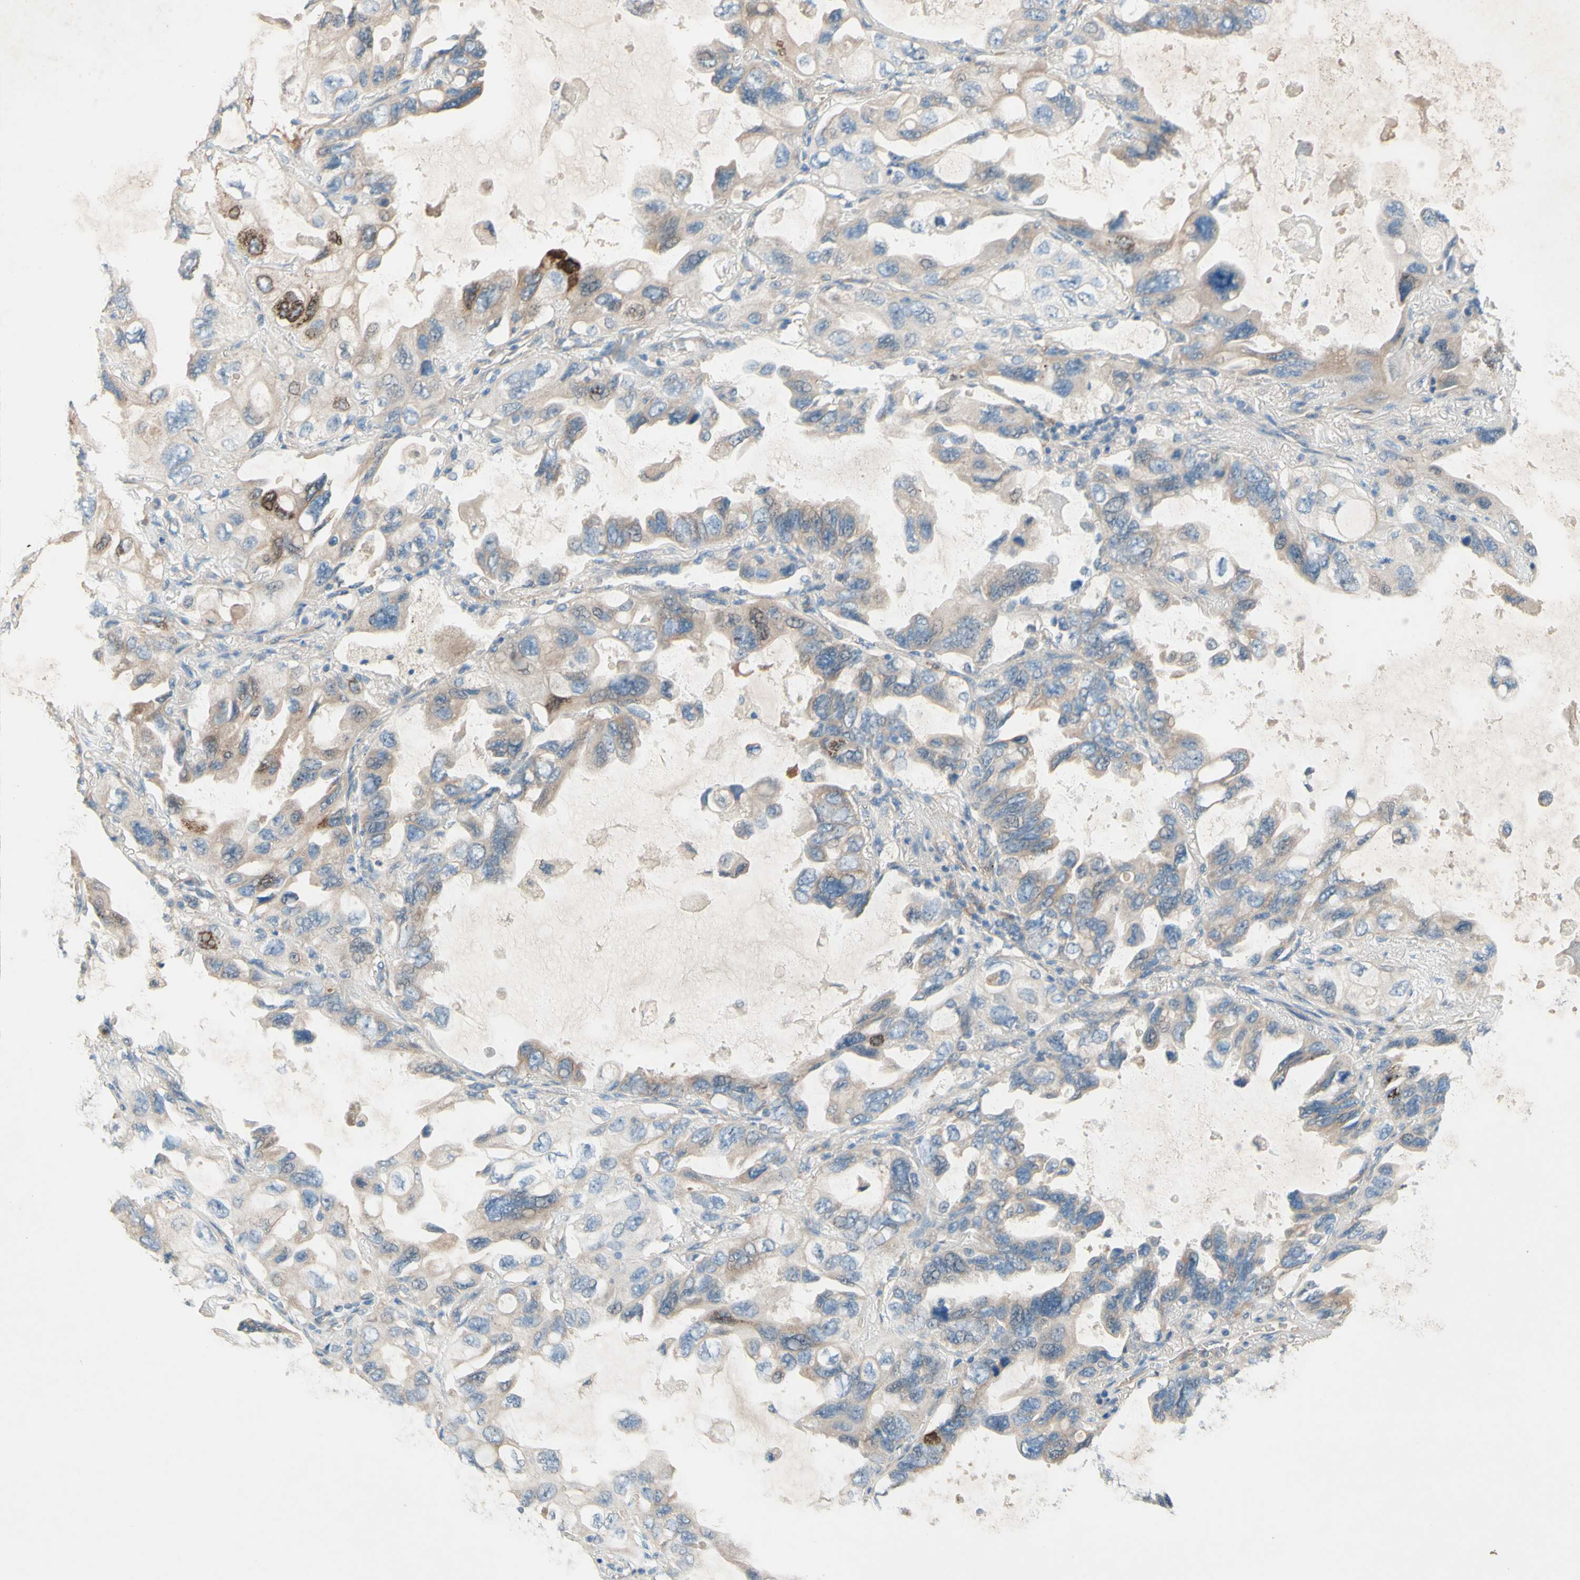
{"staining": {"intensity": "weak", "quantity": "25%-75%", "location": "cytoplasmic/membranous"}, "tissue": "lung cancer", "cell_type": "Tumor cells", "image_type": "cancer", "snomed": [{"axis": "morphology", "description": "Squamous cell carcinoma, NOS"}, {"axis": "topography", "description": "Lung"}], "caption": "Protein staining of lung squamous cell carcinoma tissue displays weak cytoplasmic/membranous staining in about 25%-75% of tumor cells. The protein is shown in brown color, while the nuclei are stained blue.", "gene": "IL2", "patient": {"sex": "female", "age": 73}}